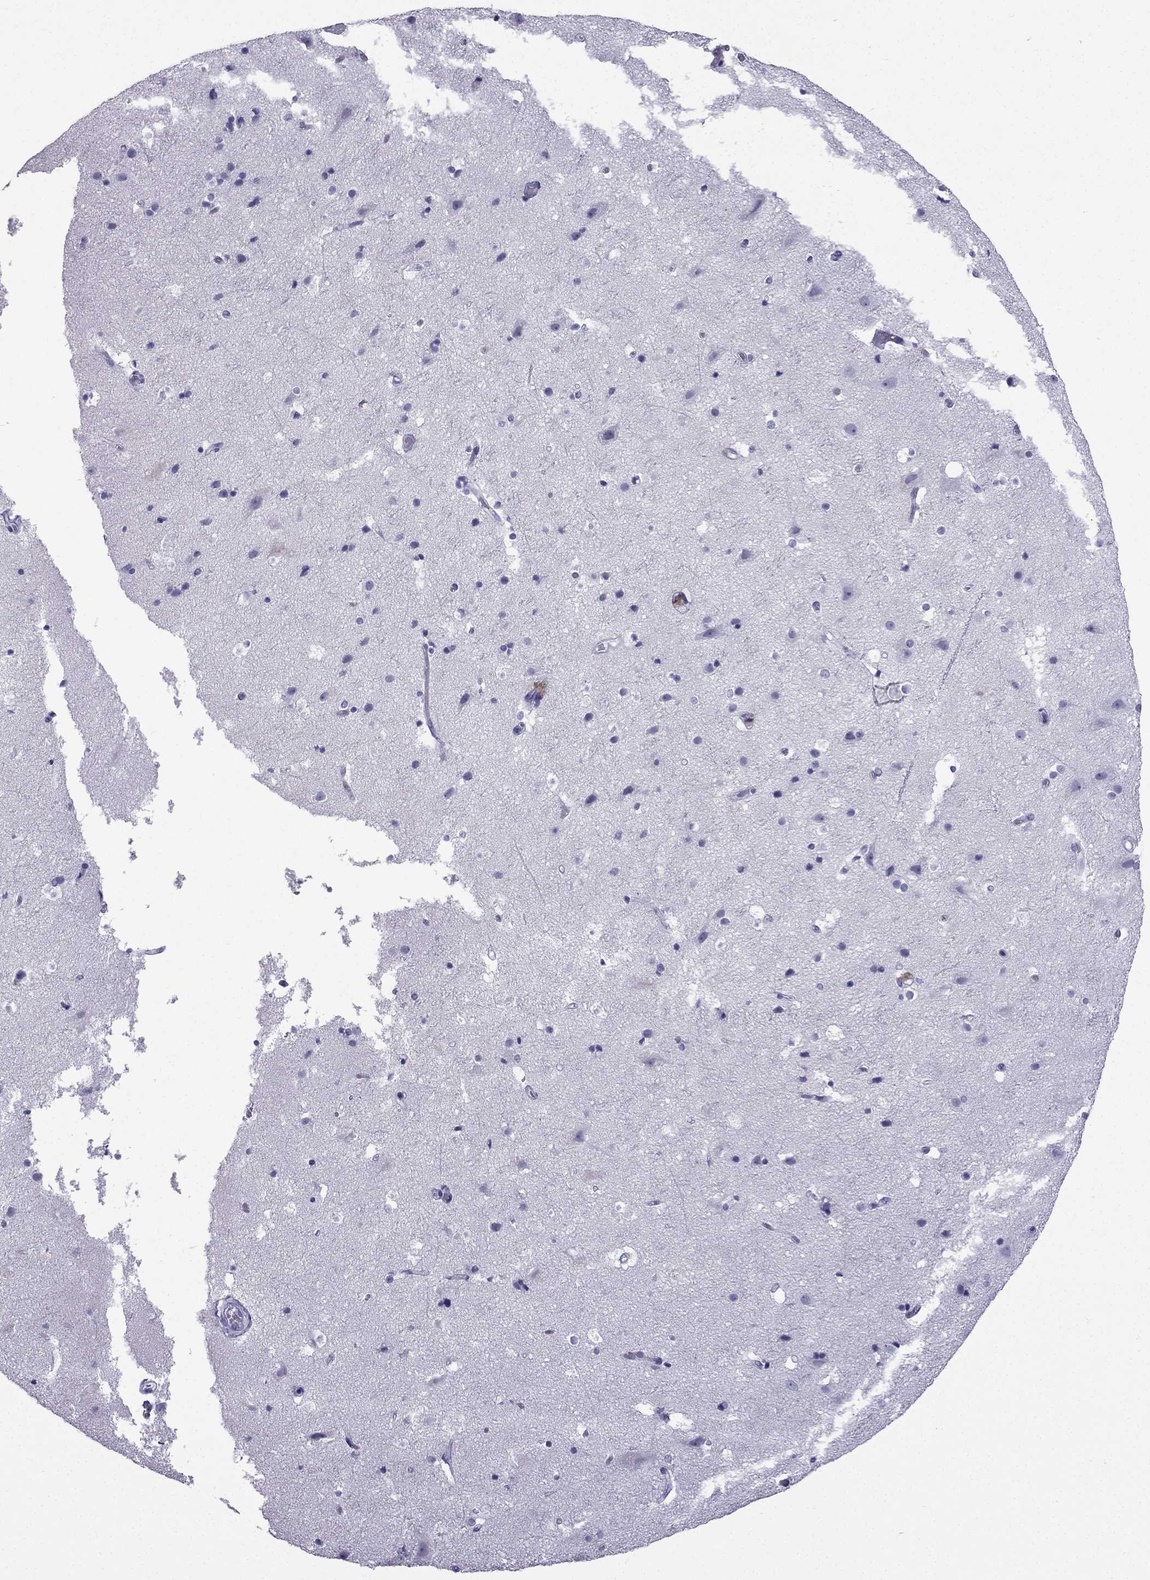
{"staining": {"intensity": "negative", "quantity": "none", "location": "none"}, "tissue": "cerebral cortex", "cell_type": "Endothelial cells", "image_type": "normal", "snomed": [{"axis": "morphology", "description": "Normal tissue, NOS"}, {"axis": "topography", "description": "Cerebral cortex"}], "caption": "Immunohistochemical staining of normal human cerebral cortex displays no significant positivity in endothelial cells. (Brightfield microscopy of DAB immunohistochemistry (IHC) at high magnification).", "gene": "GJA8", "patient": {"sex": "female", "age": 52}}